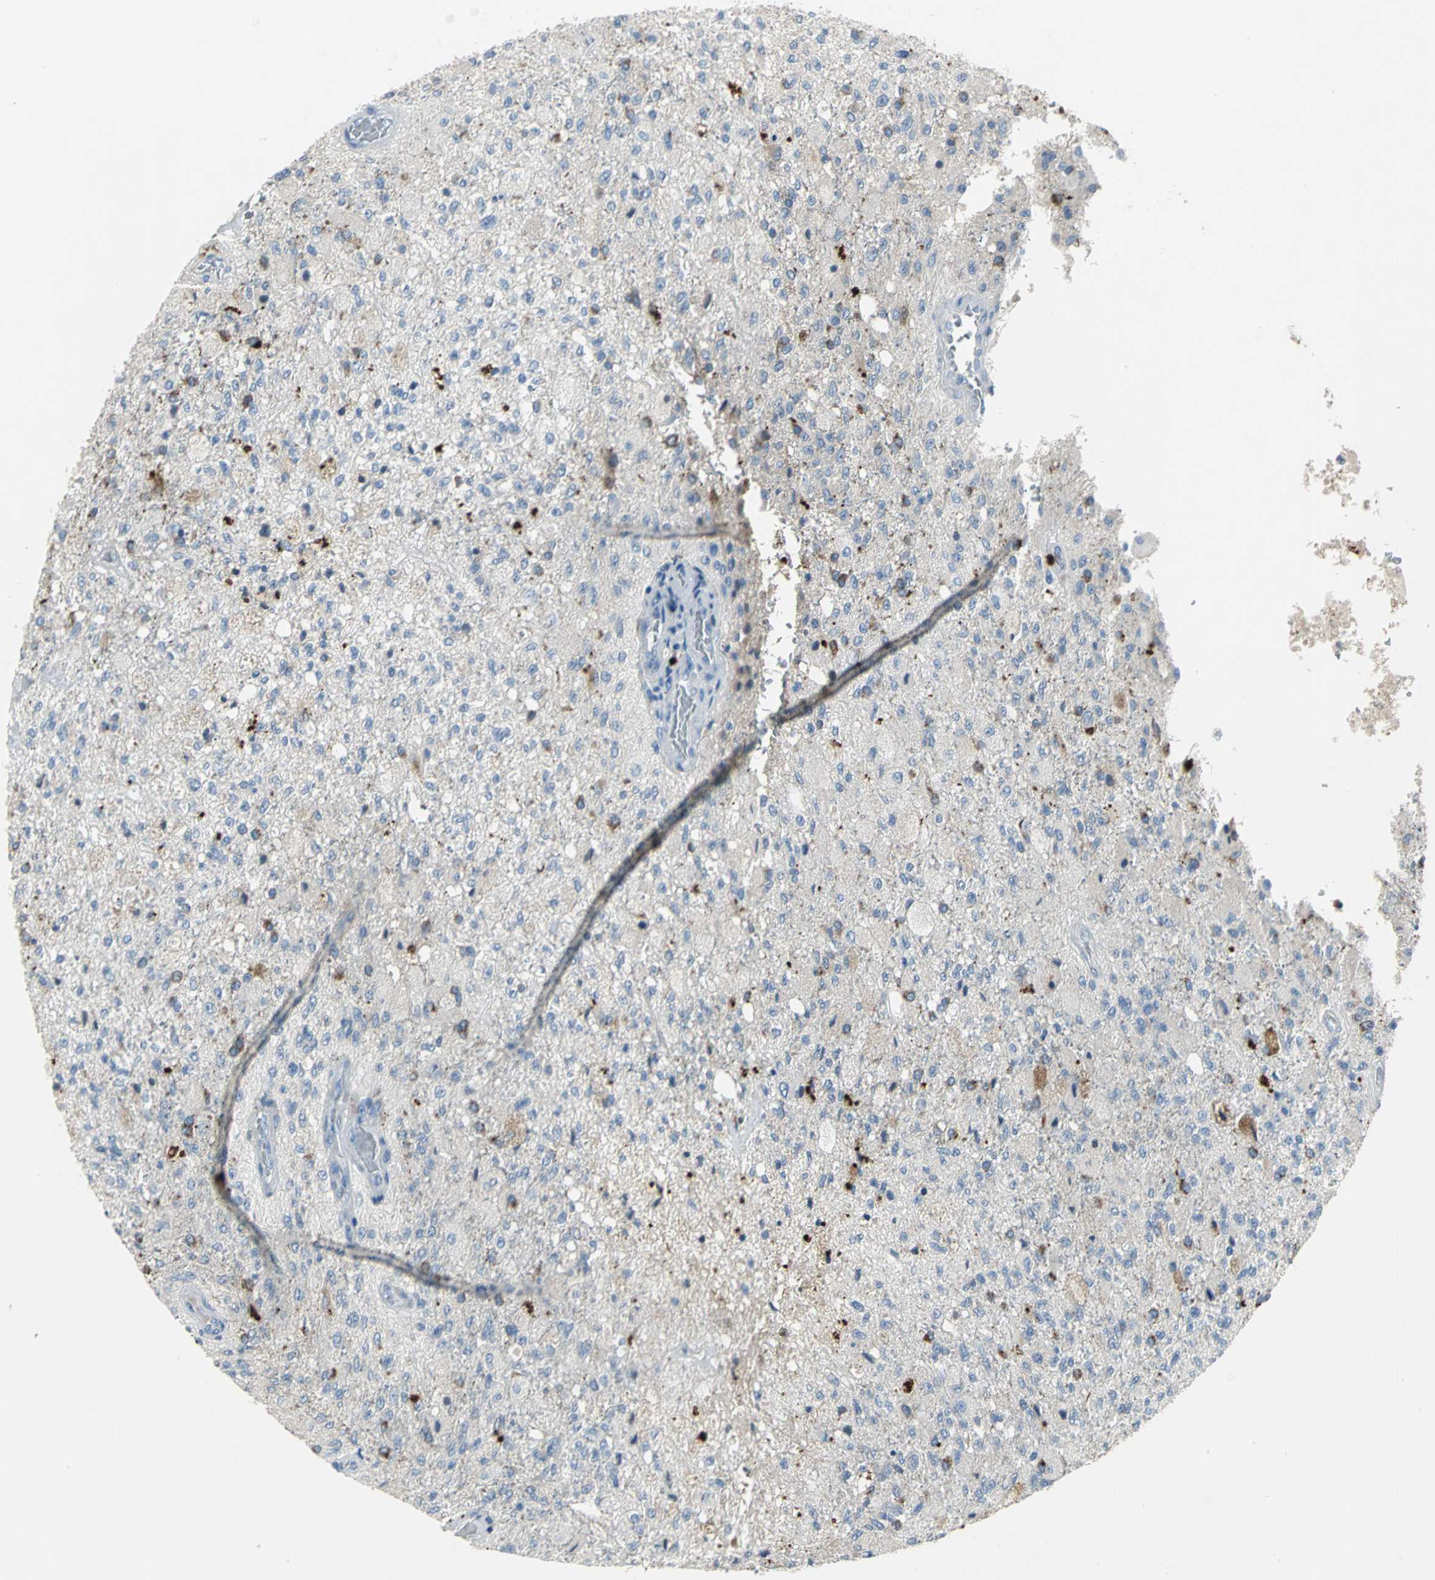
{"staining": {"intensity": "strong", "quantity": "<25%", "location": "cytoplasmic/membranous"}, "tissue": "glioma", "cell_type": "Tumor cells", "image_type": "cancer", "snomed": [{"axis": "morphology", "description": "Normal tissue, NOS"}, {"axis": "morphology", "description": "Glioma, malignant, High grade"}, {"axis": "topography", "description": "Cerebral cortex"}], "caption": "Brown immunohistochemical staining in human glioma displays strong cytoplasmic/membranous staining in about <25% of tumor cells. (IHC, brightfield microscopy, high magnification).", "gene": "PTGDS", "patient": {"sex": "male", "age": 77}}